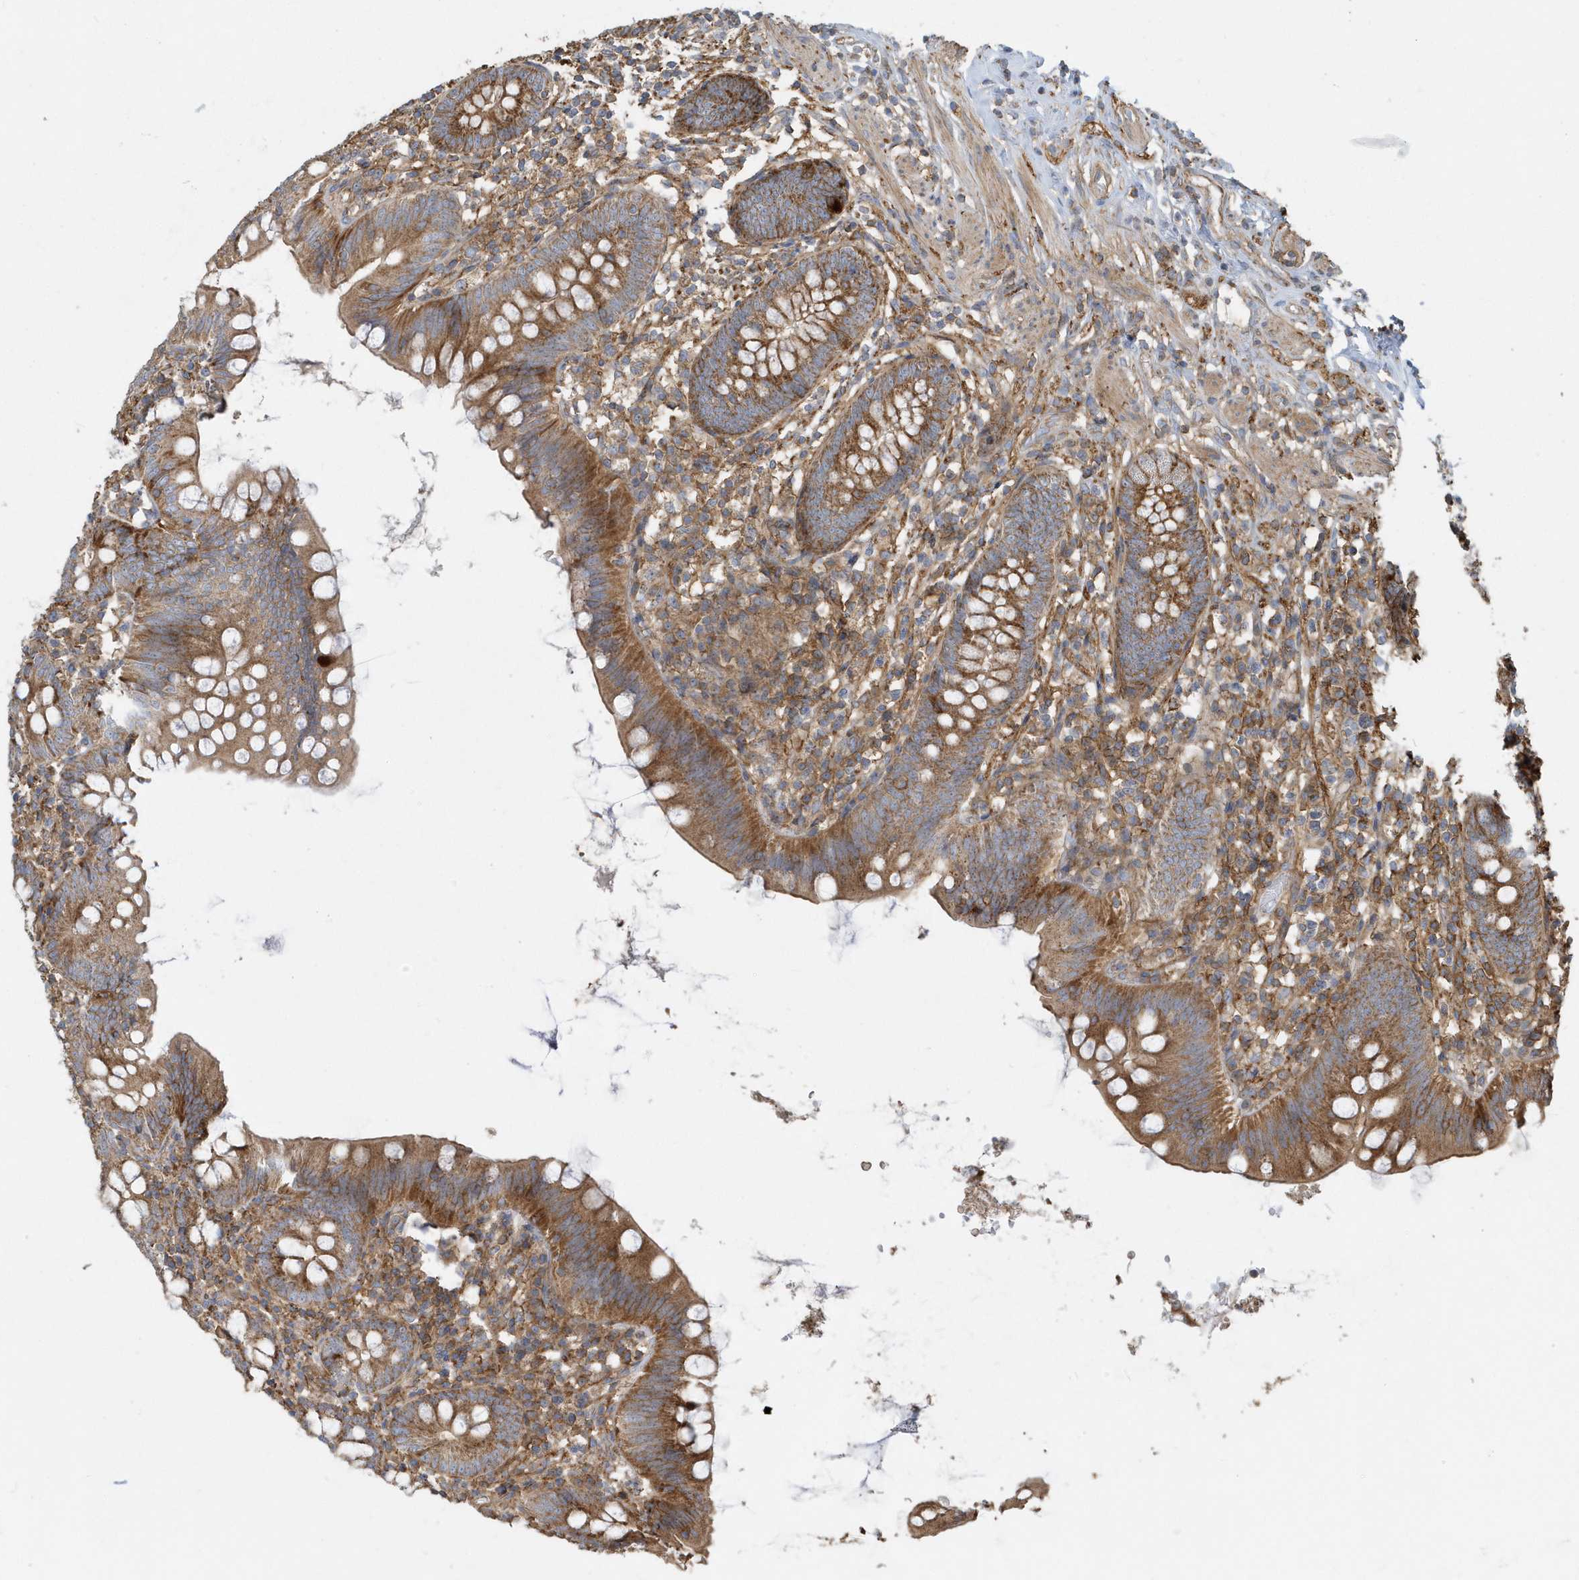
{"staining": {"intensity": "moderate", "quantity": ">75%", "location": "cytoplasmic/membranous"}, "tissue": "appendix", "cell_type": "Glandular cells", "image_type": "normal", "snomed": [{"axis": "morphology", "description": "Normal tissue, NOS"}, {"axis": "topography", "description": "Appendix"}], "caption": "The histopathology image exhibits a brown stain indicating the presence of a protein in the cytoplasmic/membranous of glandular cells in appendix. The staining was performed using DAB (3,3'-diaminobenzidine), with brown indicating positive protein expression. Nuclei are stained blue with hematoxylin.", "gene": "TRAIP", "patient": {"sex": "female", "age": 62}}